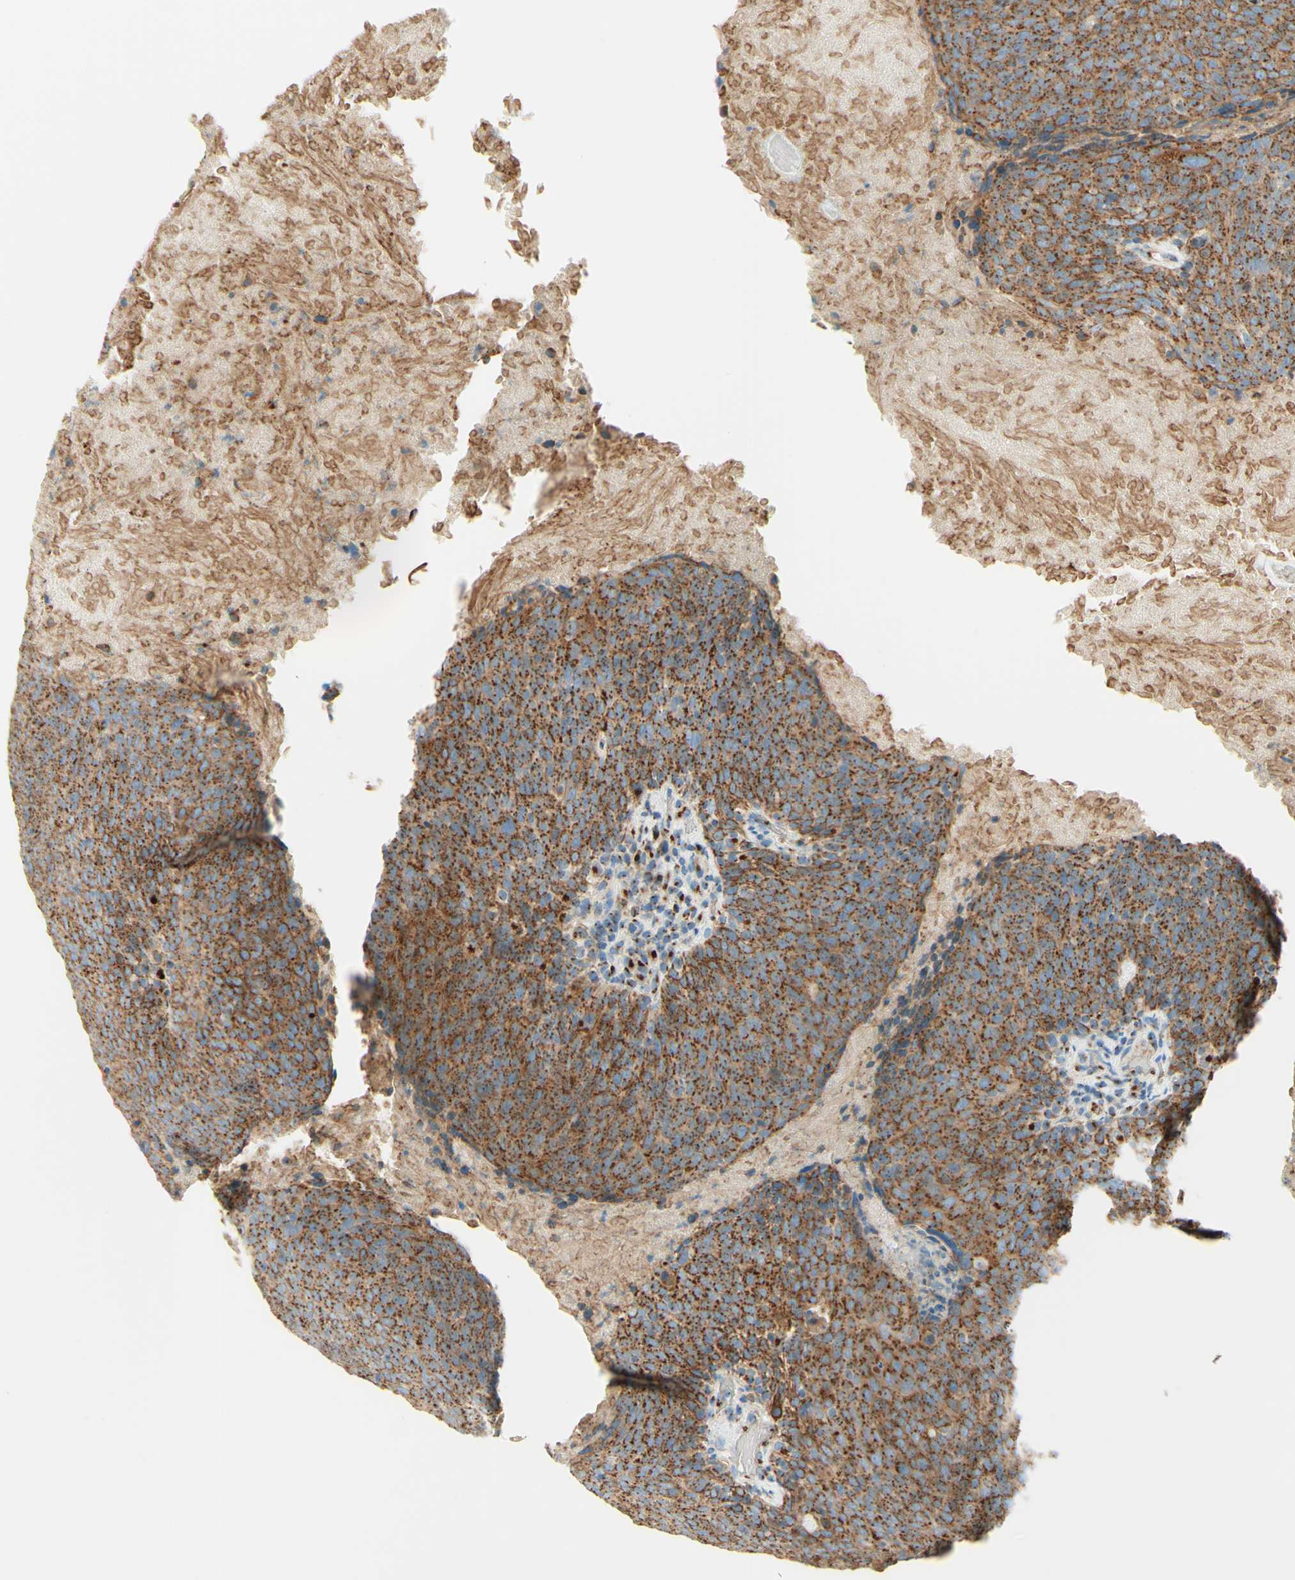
{"staining": {"intensity": "strong", "quantity": ">75%", "location": "cytoplasmic/membranous"}, "tissue": "head and neck cancer", "cell_type": "Tumor cells", "image_type": "cancer", "snomed": [{"axis": "morphology", "description": "Squamous cell carcinoma, NOS"}, {"axis": "morphology", "description": "Squamous cell carcinoma, metastatic, NOS"}, {"axis": "topography", "description": "Lymph node"}, {"axis": "topography", "description": "Head-Neck"}], "caption": "IHC photomicrograph of neoplastic tissue: human metastatic squamous cell carcinoma (head and neck) stained using immunohistochemistry displays high levels of strong protein expression localized specifically in the cytoplasmic/membranous of tumor cells, appearing as a cytoplasmic/membranous brown color.", "gene": "GOLGB1", "patient": {"sex": "male", "age": 62}}